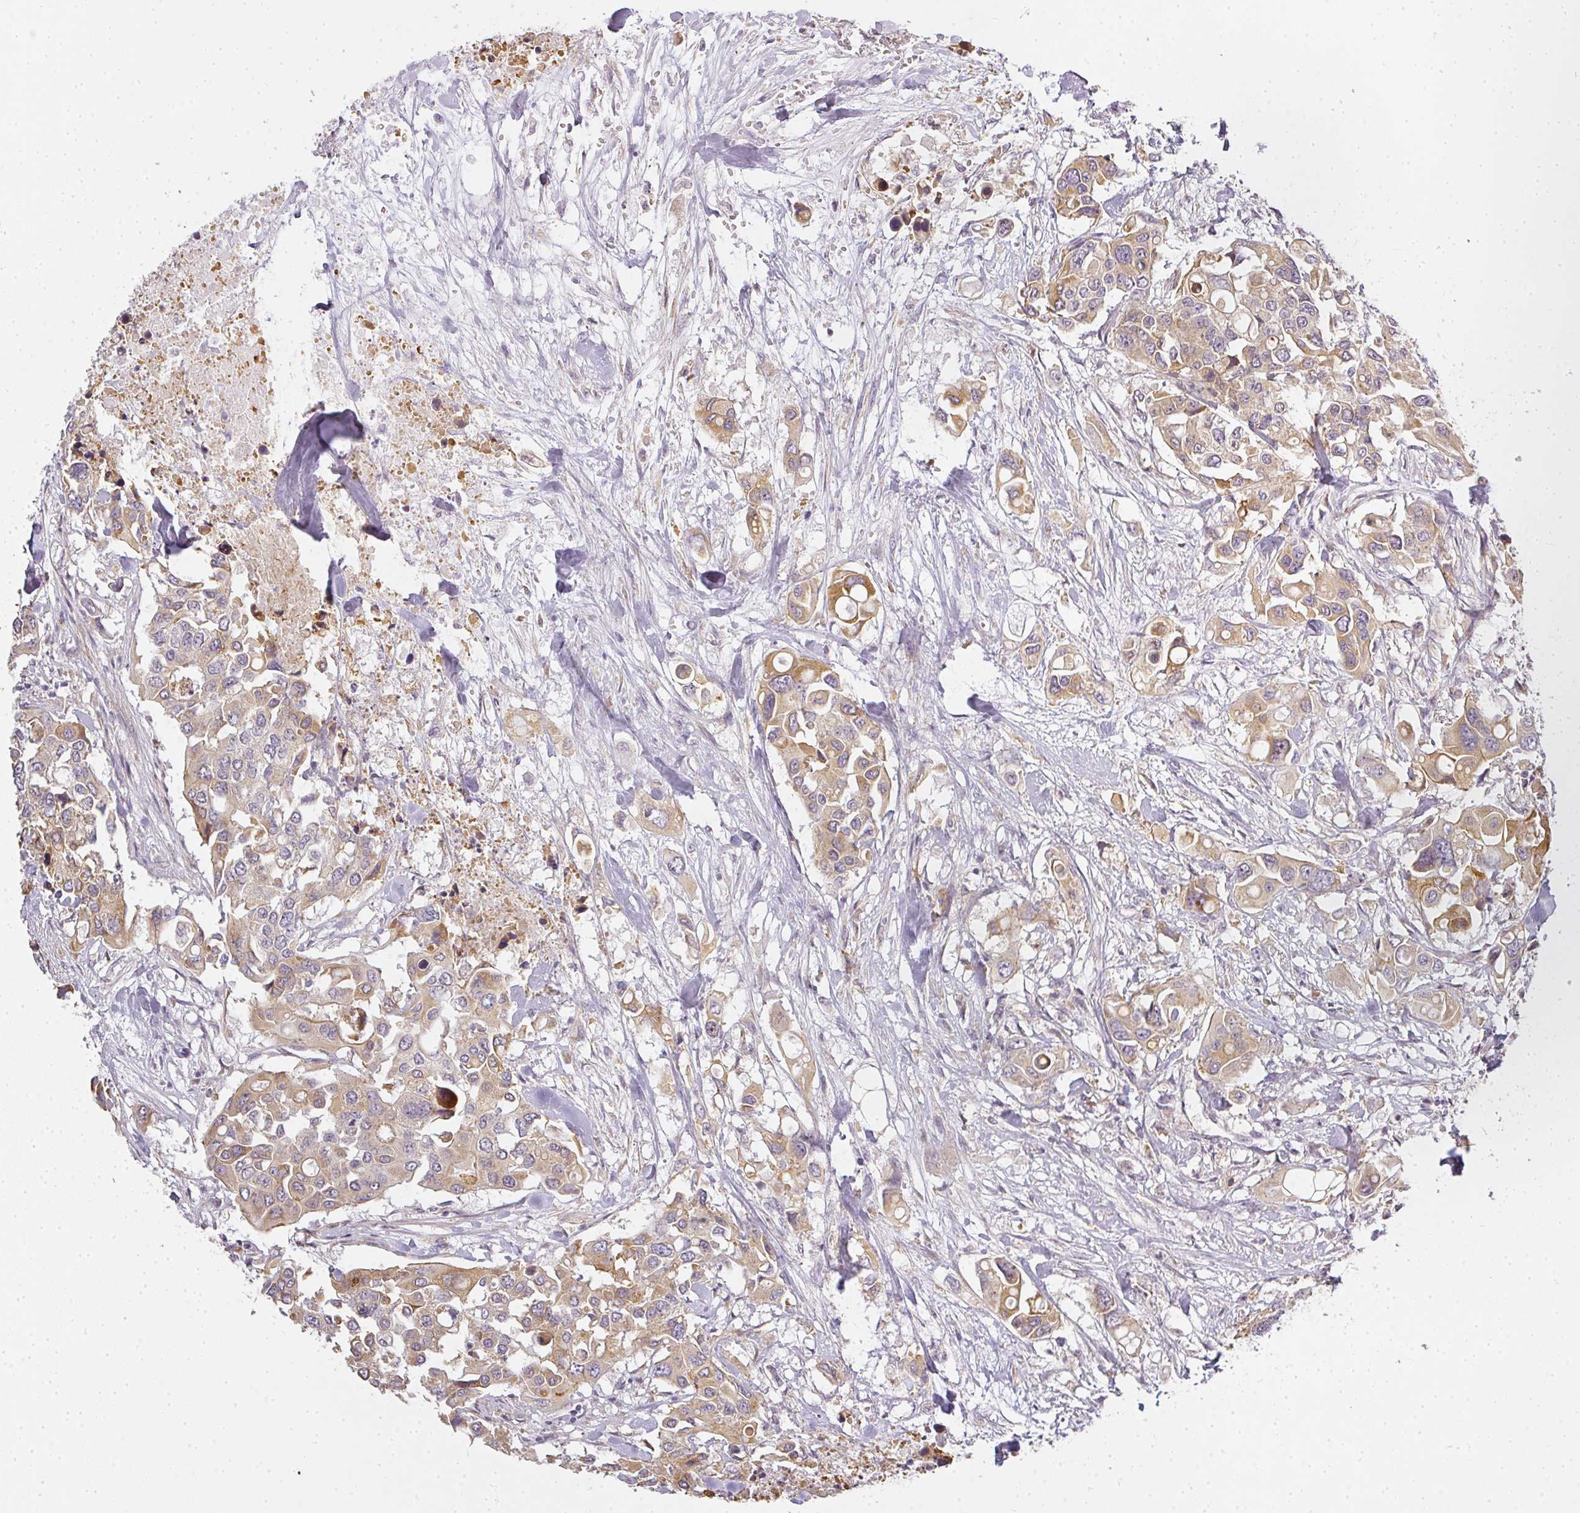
{"staining": {"intensity": "weak", "quantity": "25%-75%", "location": "cytoplasmic/membranous"}, "tissue": "colorectal cancer", "cell_type": "Tumor cells", "image_type": "cancer", "snomed": [{"axis": "morphology", "description": "Adenocarcinoma, NOS"}, {"axis": "topography", "description": "Colon"}], "caption": "Protein analysis of colorectal adenocarcinoma tissue exhibits weak cytoplasmic/membranous expression in approximately 25%-75% of tumor cells.", "gene": "MED19", "patient": {"sex": "male", "age": 77}}